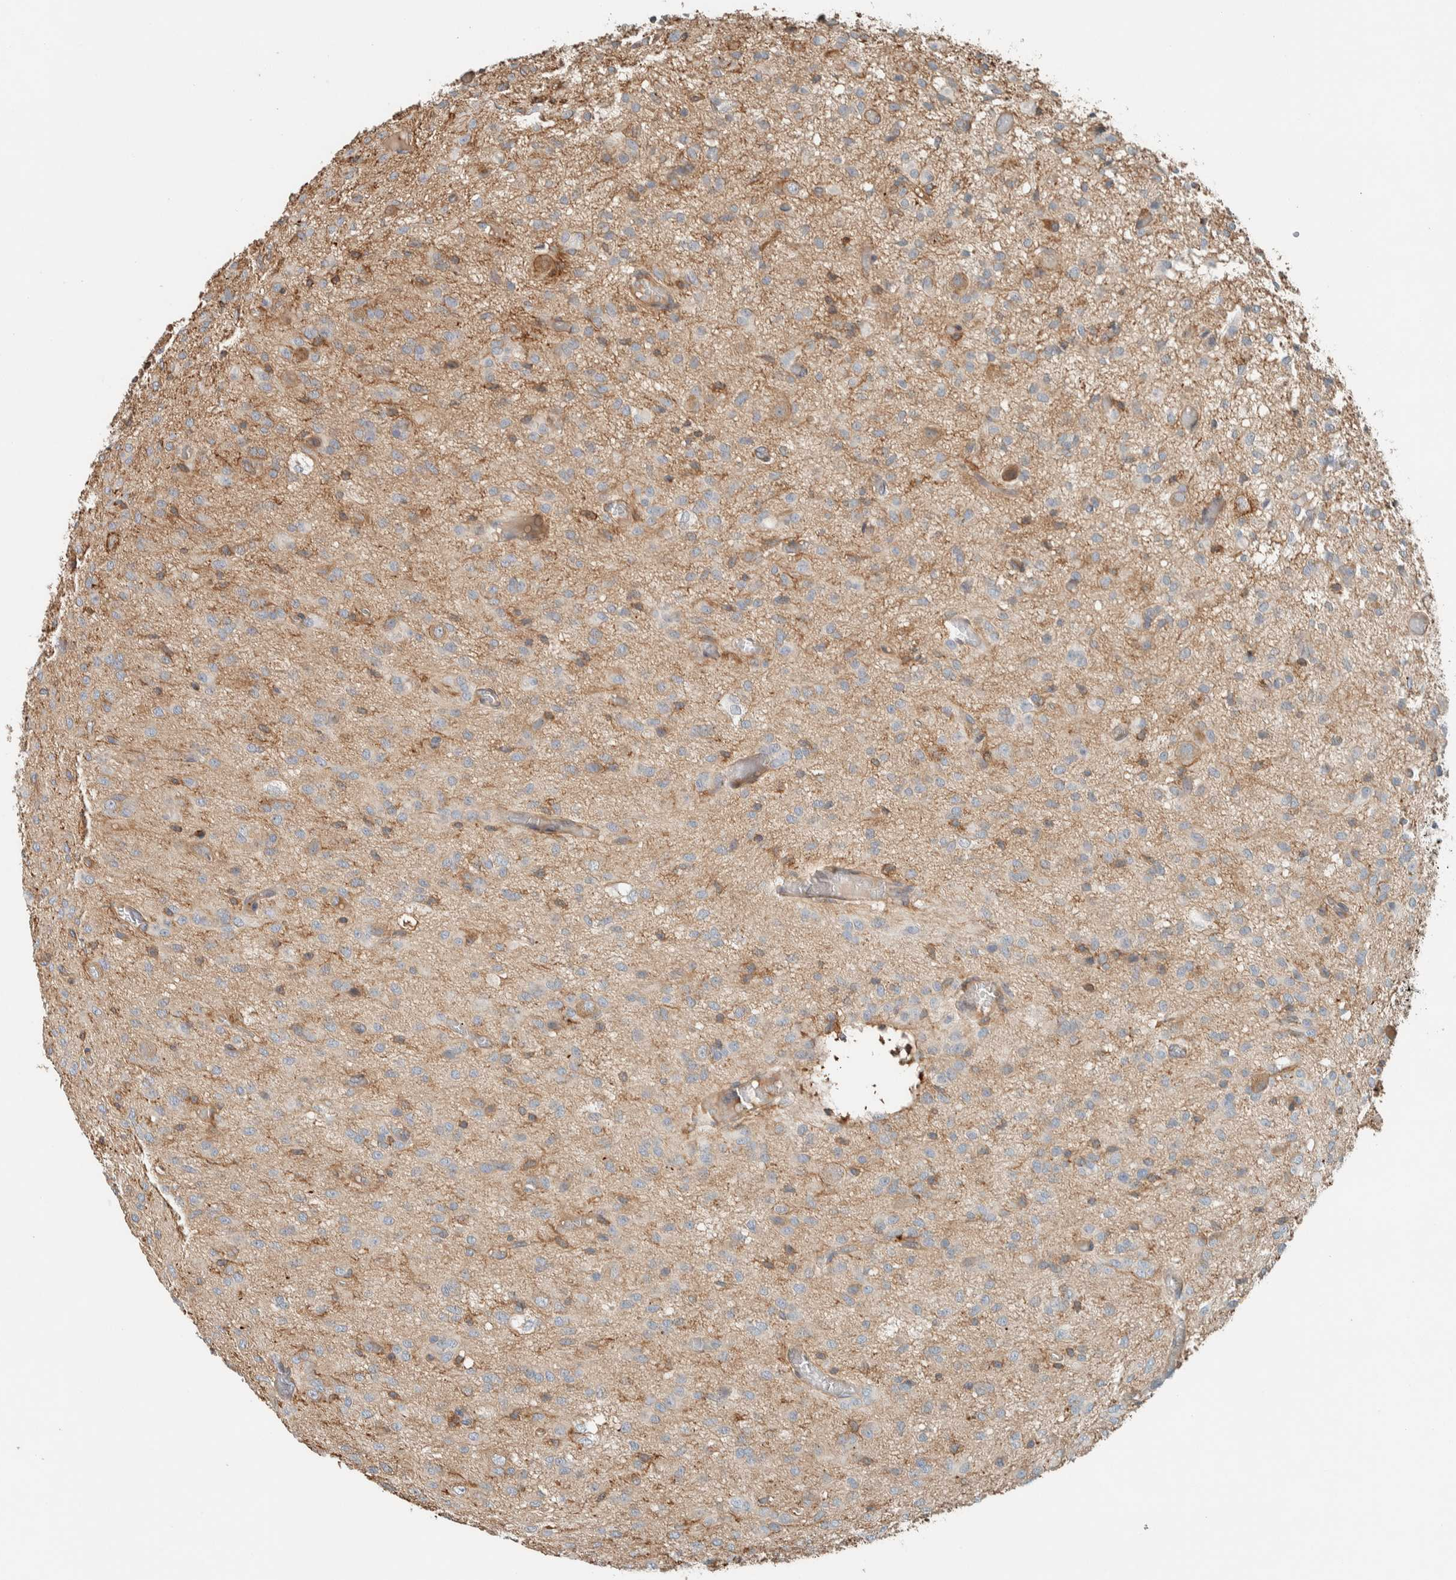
{"staining": {"intensity": "weak", "quantity": ">75%", "location": "cytoplasmic/membranous"}, "tissue": "glioma", "cell_type": "Tumor cells", "image_type": "cancer", "snomed": [{"axis": "morphology", "description": "Glioma, malignant, High grade"}, {"axis": "topography", "description": "Brain"}], "caption": "Protein expression by immunohistochemistry (IHC) reveals weak cytoplasmic/membranous staining in about >75% of tumor cells in glioma.", "gene": "CTBP2", "patient": {"sex": "female", "age": 59}}